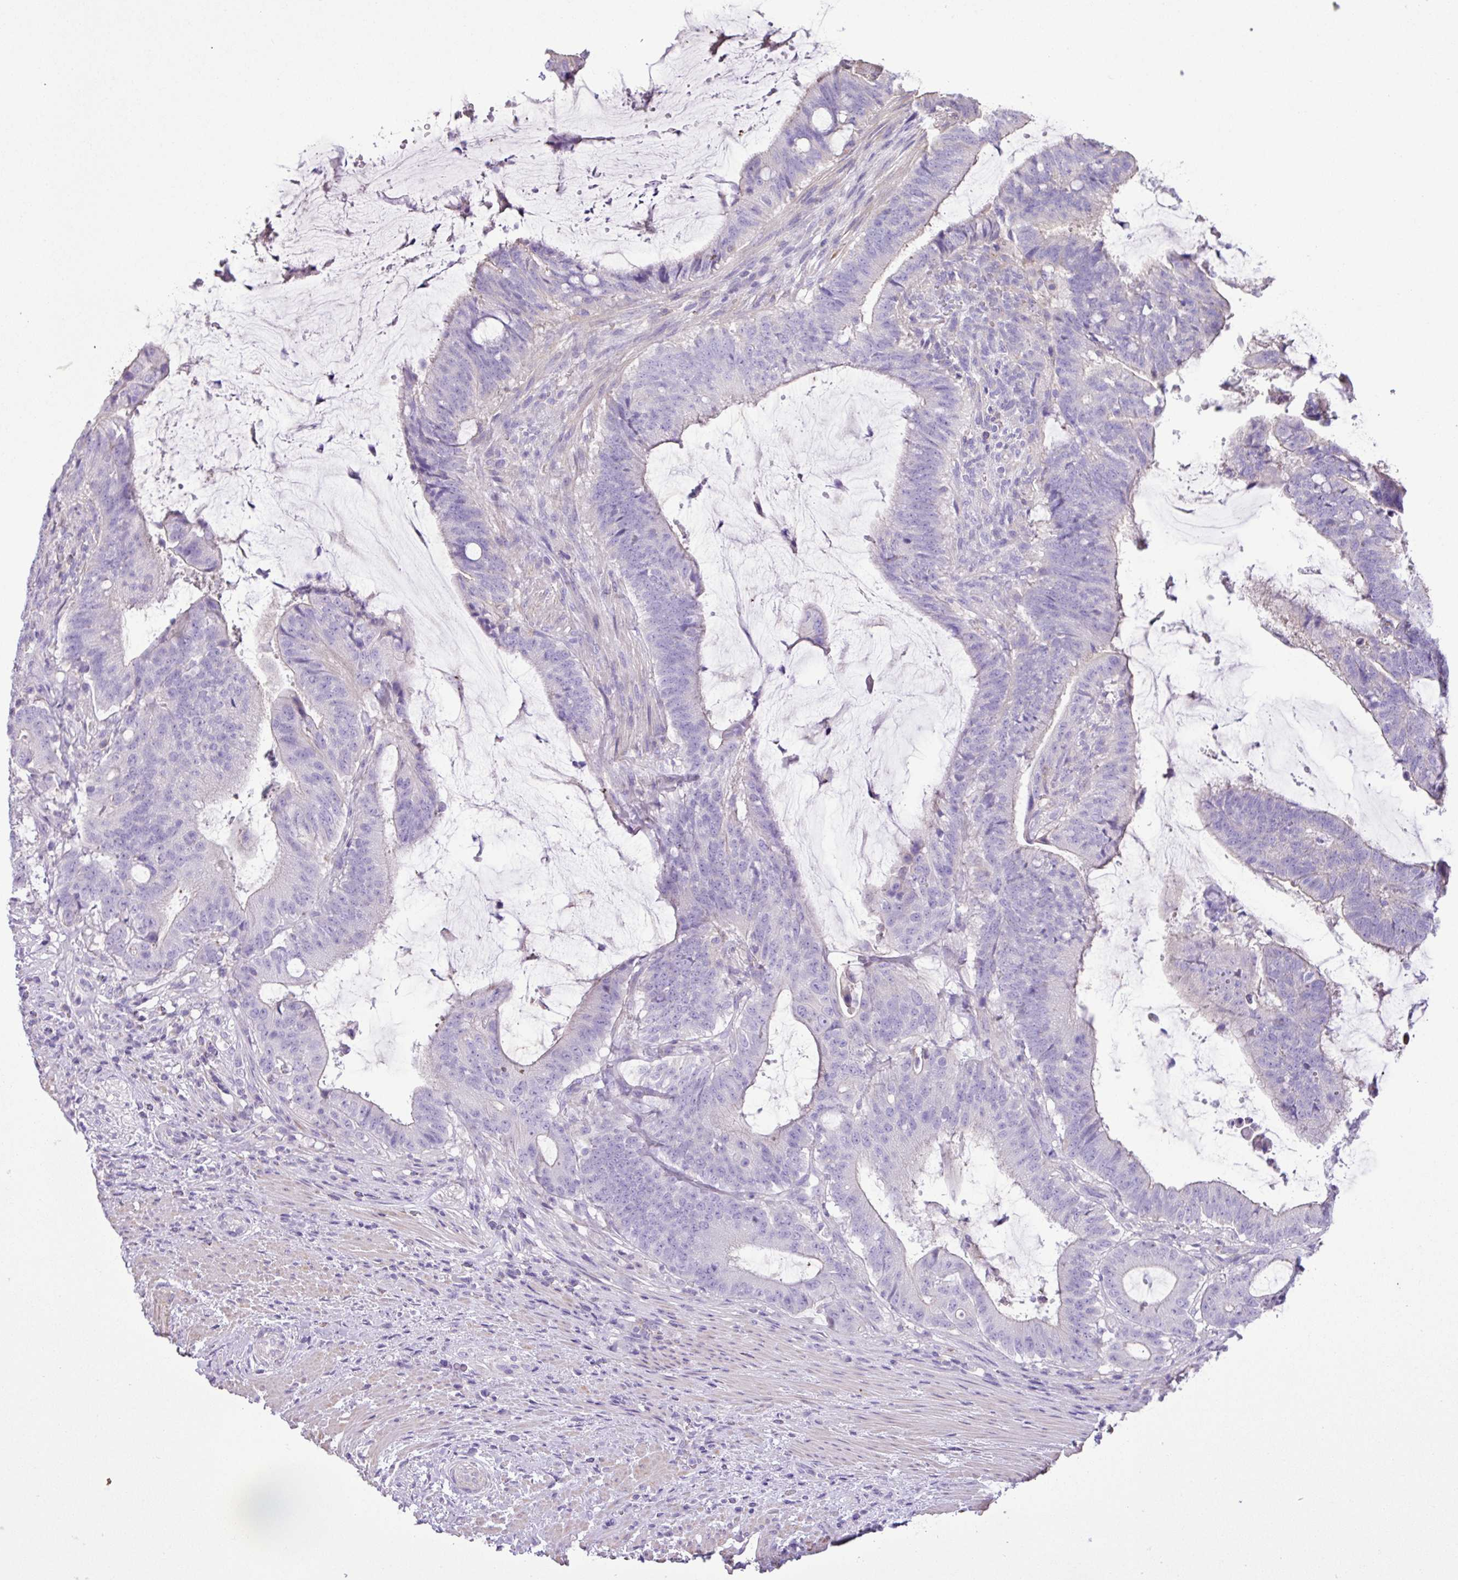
{"staining": {"intensity": "negative", "quantity": "none", "location": "none"}, "tissue": "colorectal cancer", "cell_type": "Tumor cells", "image_type": "cancer", "snomed": [{"axis": "morphology", "description": "Adenocarcinoma, NOS"}, {"axis": "topography", "description": "Colon"}], "caption": "Human colorectal cancer stained for a protein using immunohistochemistry (IHC) exhibits no positivity in tumor cells.", "gene": "ZNF334", "patient": {"sex": "female", "age": 43}}